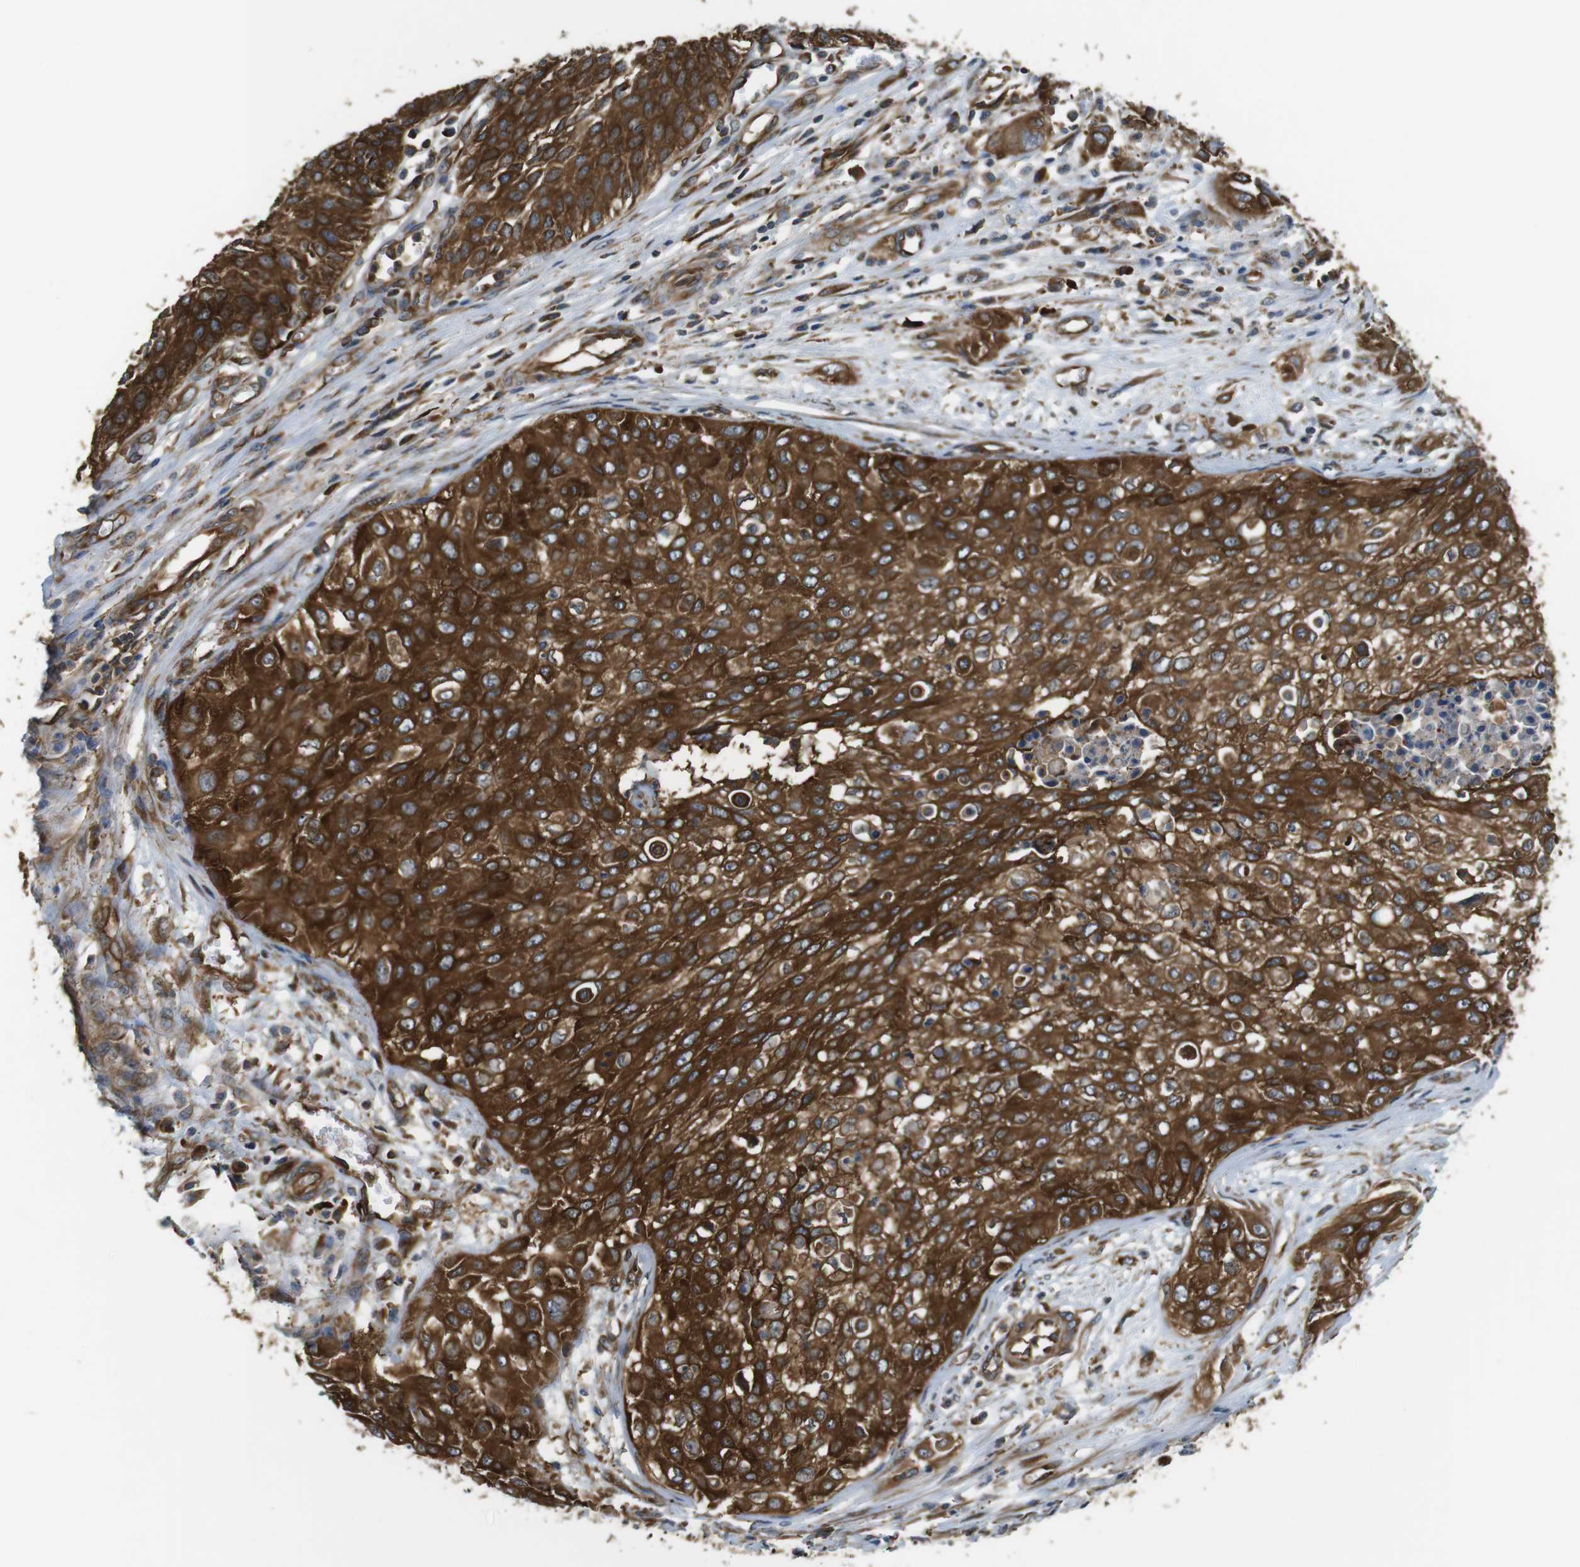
{"staining": {"intensity": "strong", "quantity": ">75%", "location": "cytoplasmic/membranous"}, "tissue": "urothelial cancer", "cell_type": "Tumor cells", "image_type": "cancer", "snomed": [{"axis": "morphology", "description": "Urothelial carcinoma, High grade"}, {"axis": "topography", "description": "Urinary bladder"}], "caption": "Protein analysis of urothelial cancer tissue reveals strong cytoplasmic/membranous positivity in about >75% of tumor cells.", "gene": "TSC1", "patient": {"sex": "male", "age": 57}}